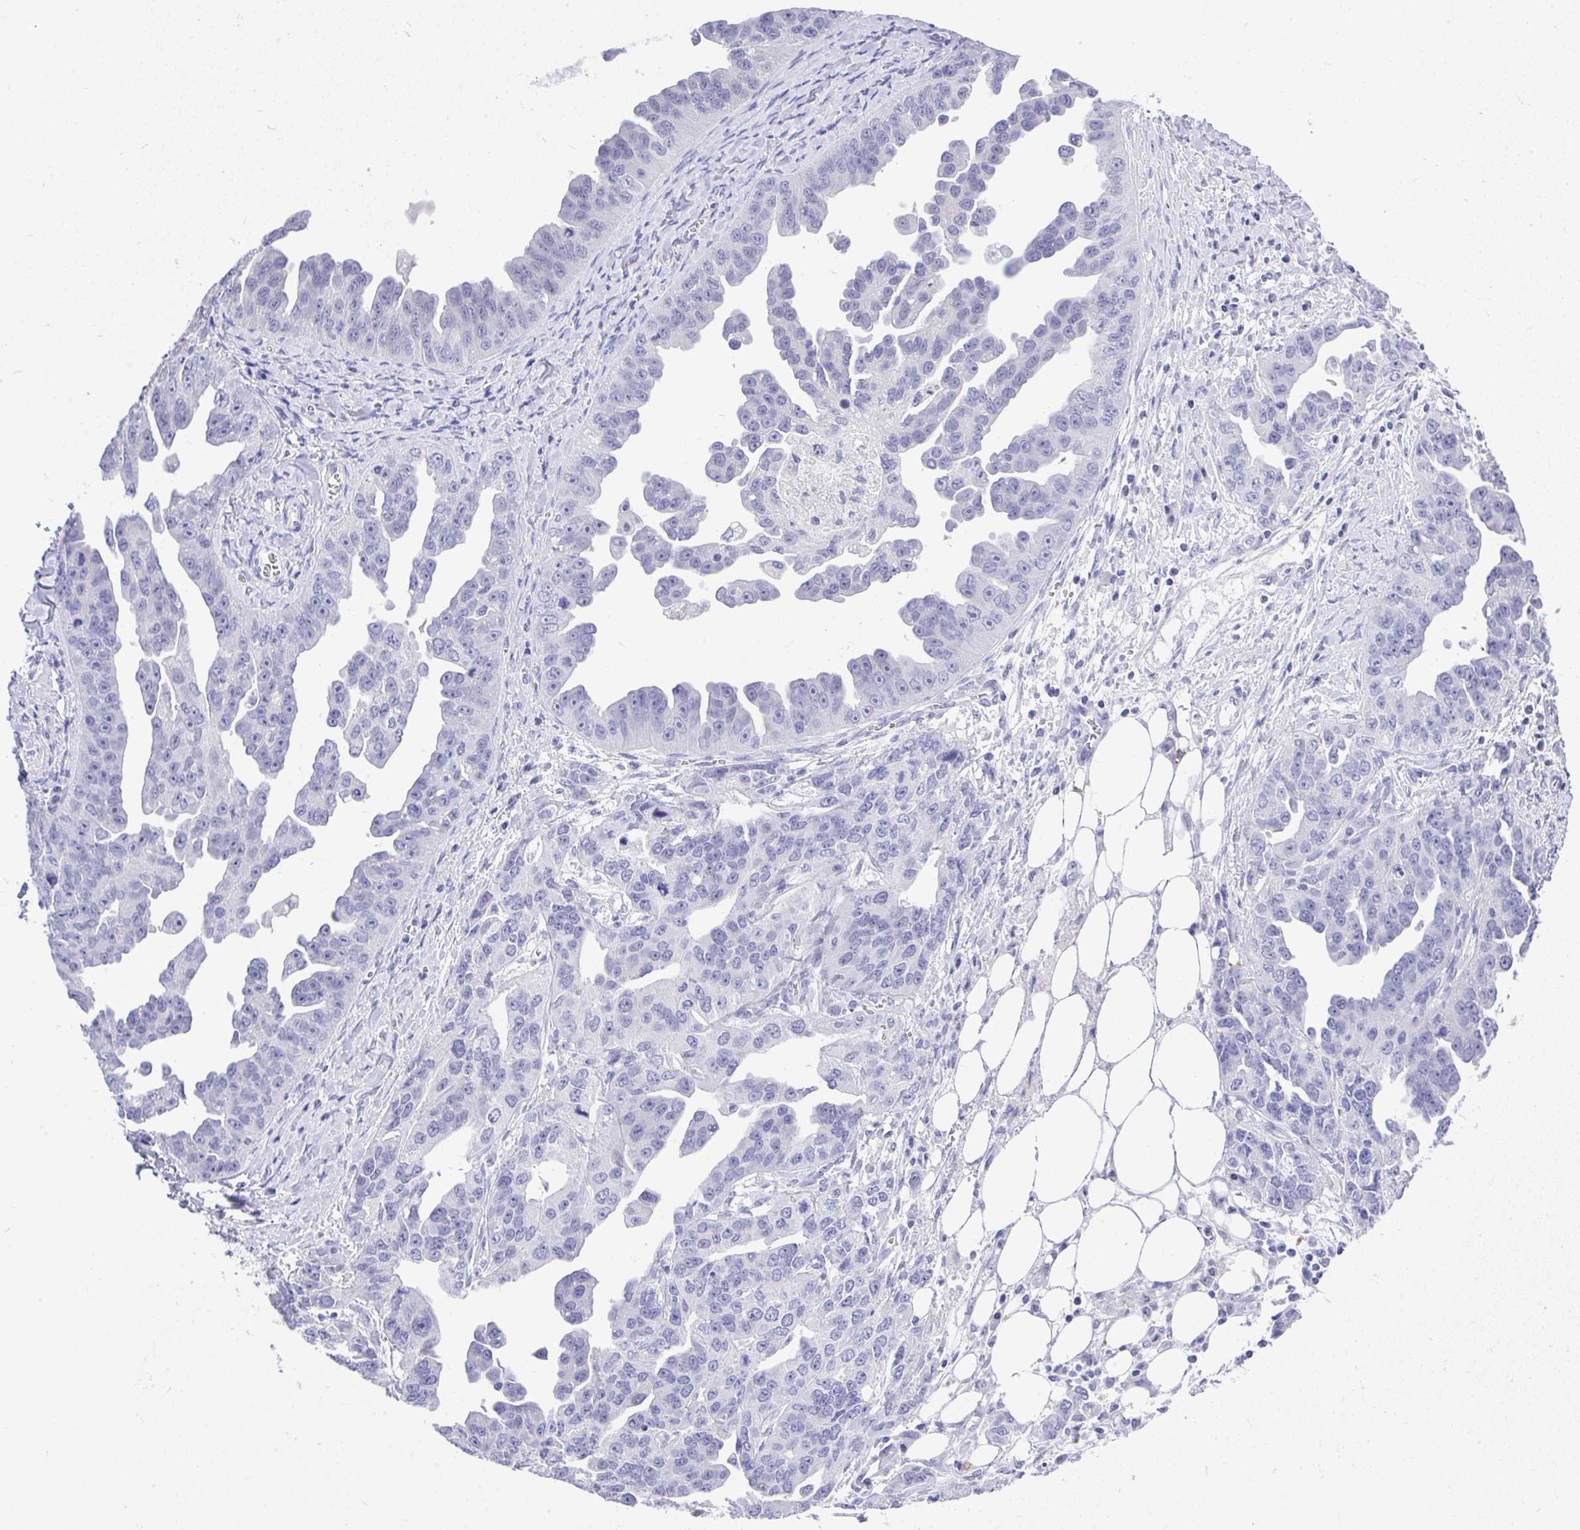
{"staining": {"intensity": "negative", "quantity": "none", "location": "none"}, "tissue": "ovarian cancer", "cell_type": "Tumor cells", "image_type": "cancer", "snomed": [{"axis": "morphology", "description": "Cystadenocarcinoma, serous, NOS"}, {"axis": "topography", "description": "Ovary"}], "caption": "Tumor cells show no significant protein staining in serous cystadenocarcinoma (ovarian).", "gene": "MS4A12", "patient": {"sex": "female", "age": 75}}